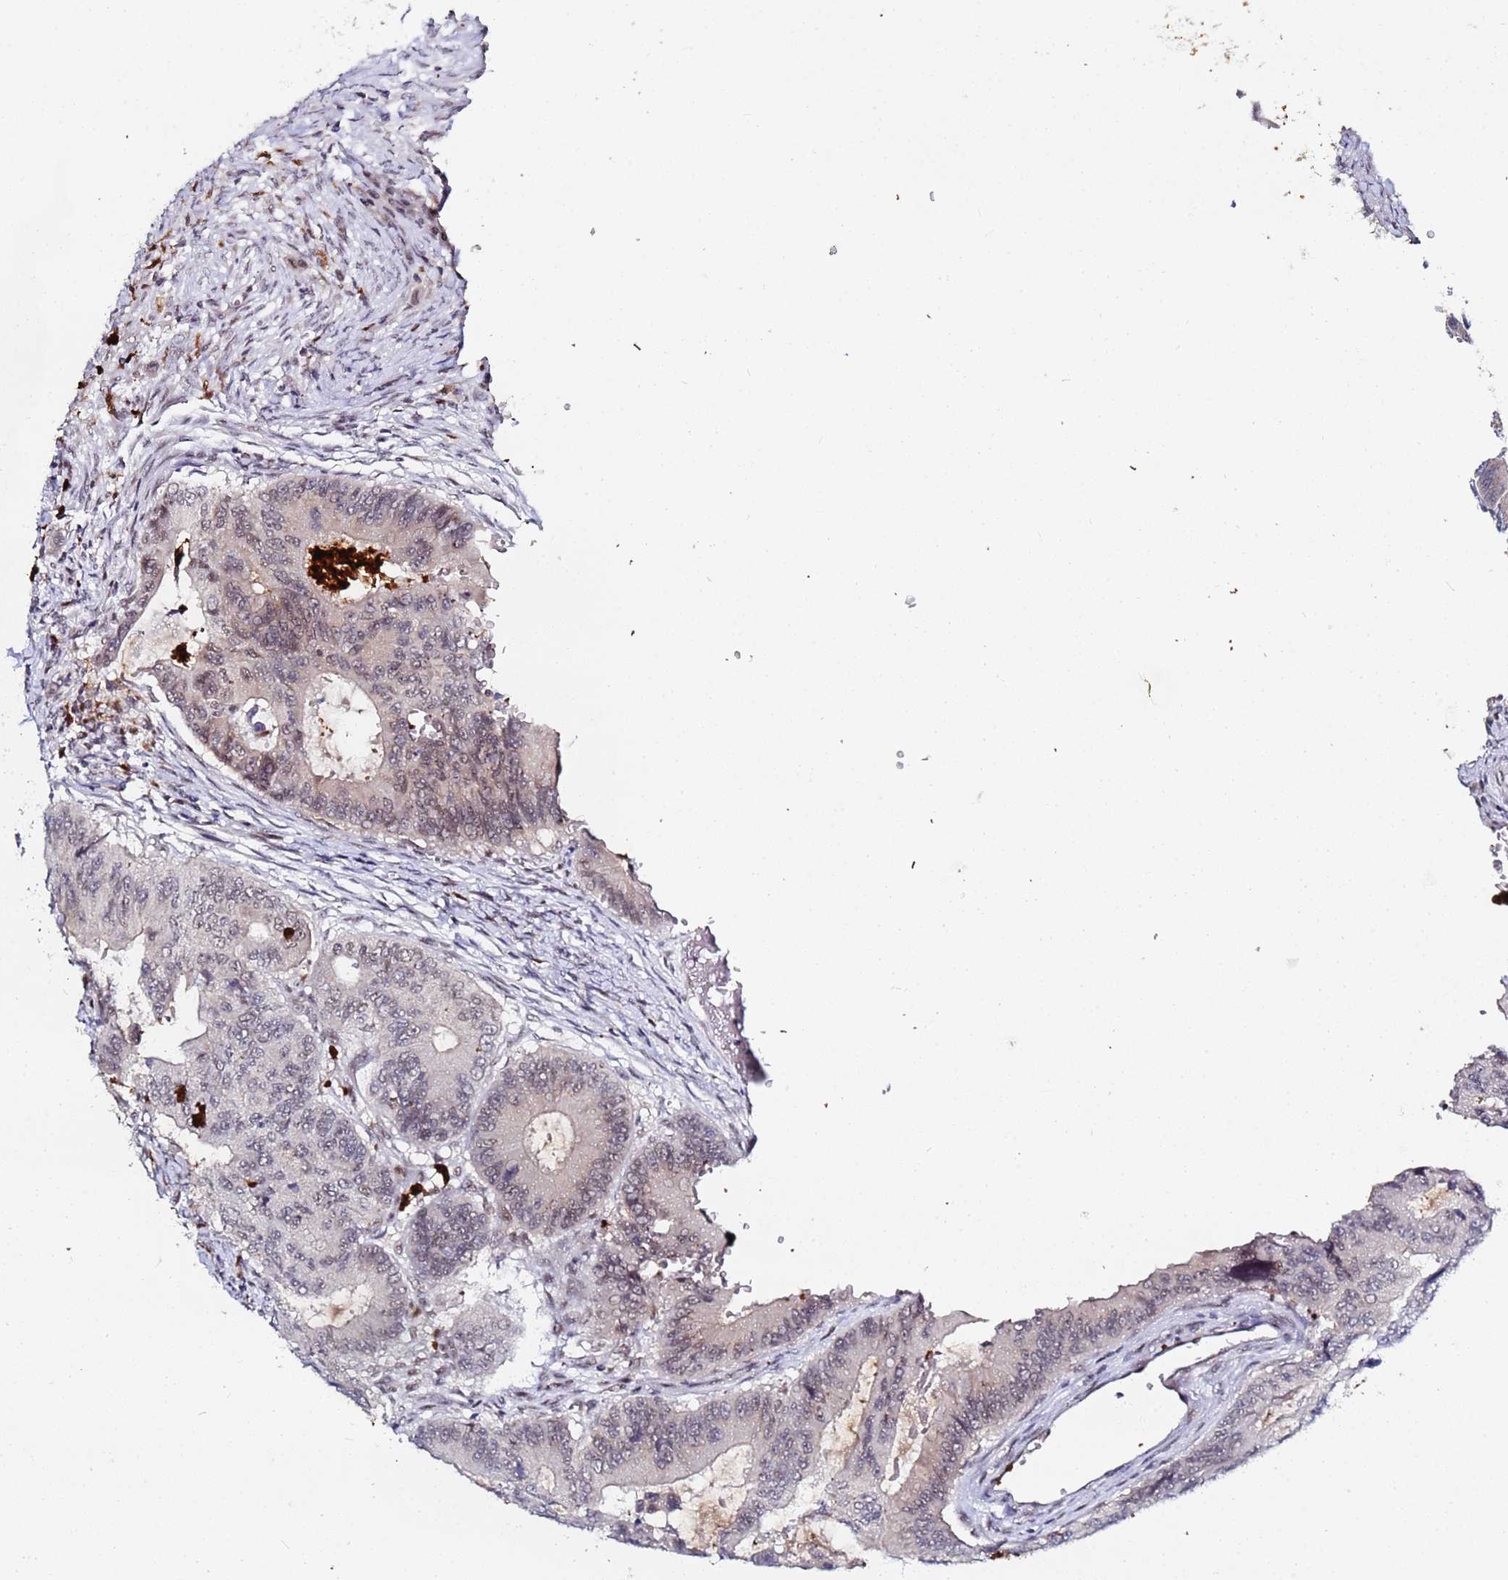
{"staining": {"intensity": "negative", "quantity": "none", "location": "none"}, "tissue": "colorectal cancer", "cell_type": "Tumor cells", "image_type": "cancer", "snomed": [{"axis": "morphology", "description": "Adenocarcinoma, NOS"}, {"axis": "topography", "description": "Colon"}], "caption": "Immunohistochemistry (IHC) micrograph of human adenocarcinoma (colorectal) stained for a protein (brown), which displays no positivity in tumor cells.", "gene": "MTCL1", "patient": {"sex": "male", "age": 85}}